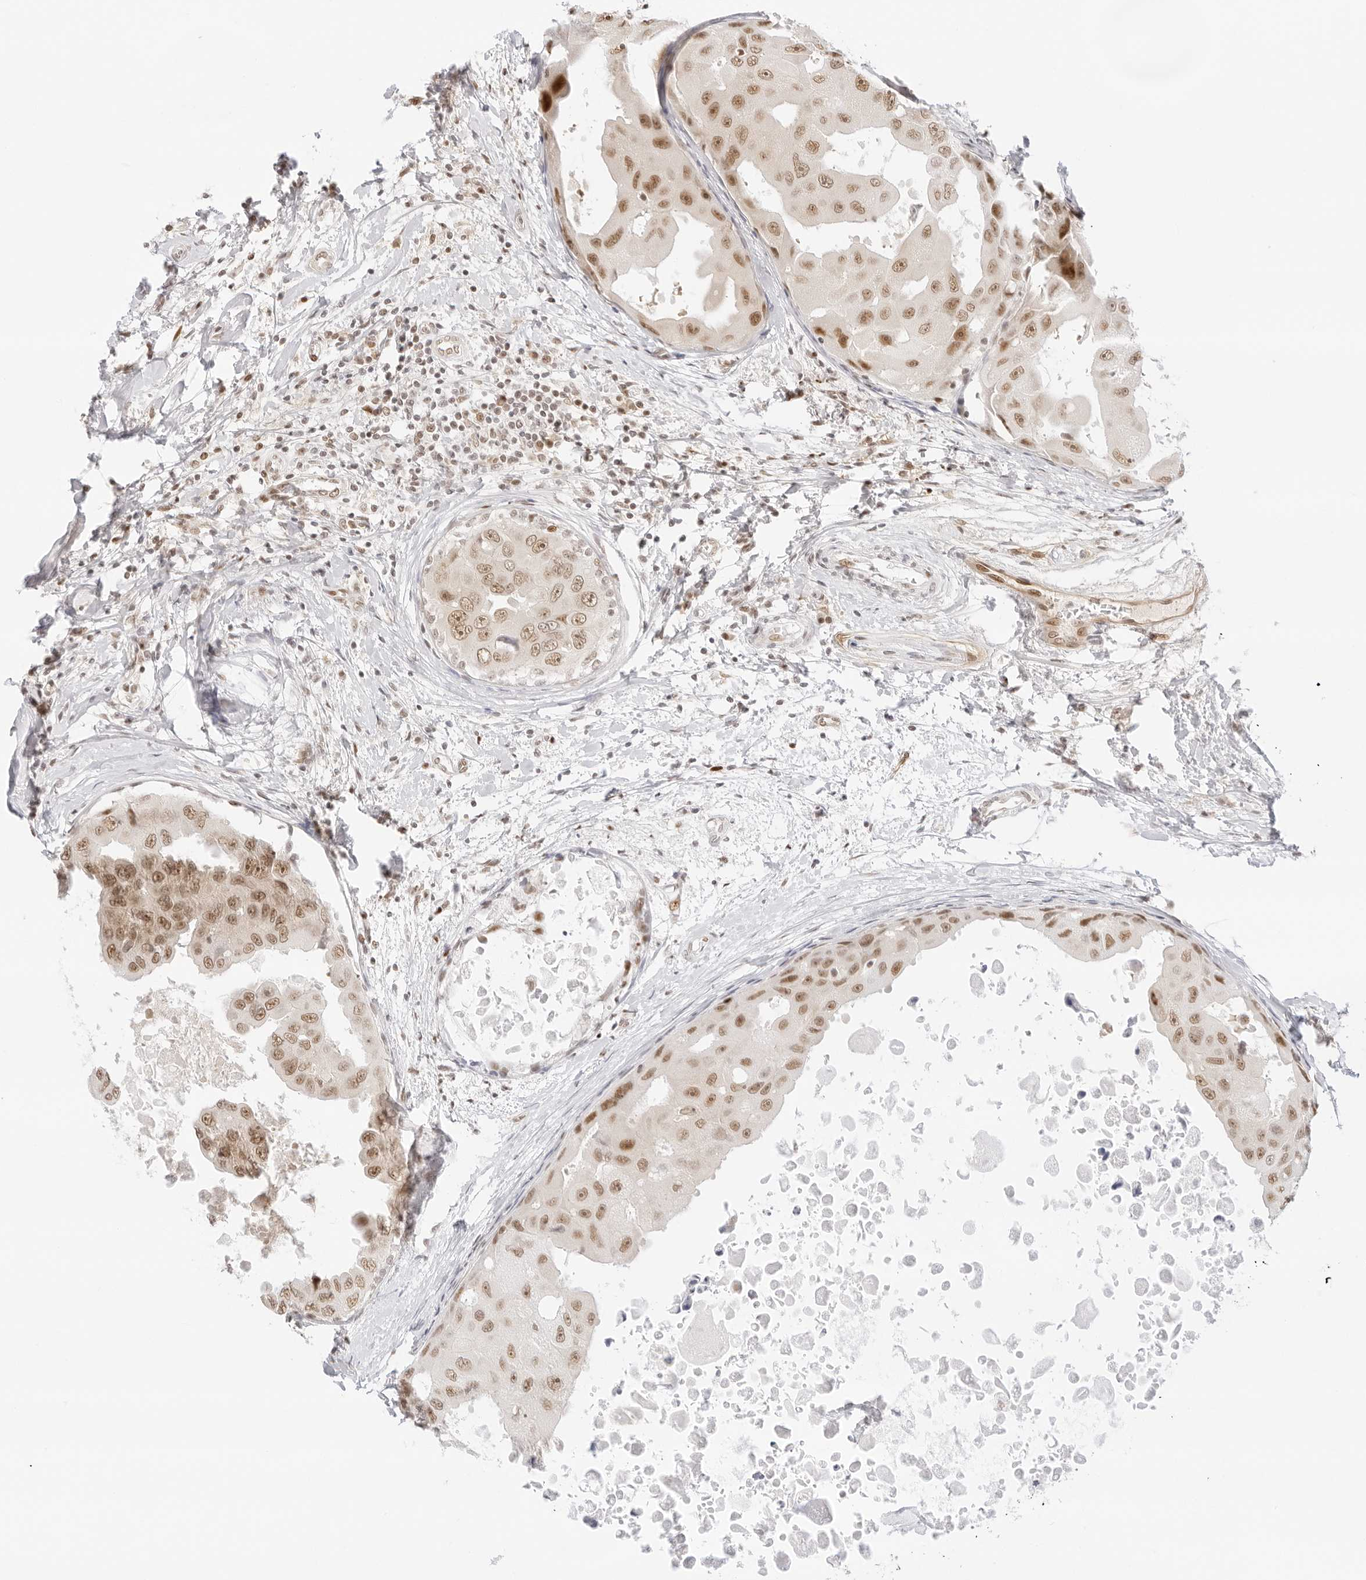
{"staining": {"intensity": "moderate", "quantity": ">75%", "location": "nuclear"}, "tissue": "breast cancer", "cell_type": "Tumor cells", "image_type": "cancer", "snomed": [{"axis": "morphology", "description": "Duct carcinoma"}, {"axis": "topography", "description": "Breast"}], "caption": "The micrograph demonstrates immunohistochemical staining of breast cancer. There is moderate nuclear staining is identified in approximately >75% of tumor cells.", "gene": "ITGA6", "patient": {"sex": "female", "age": 27}}